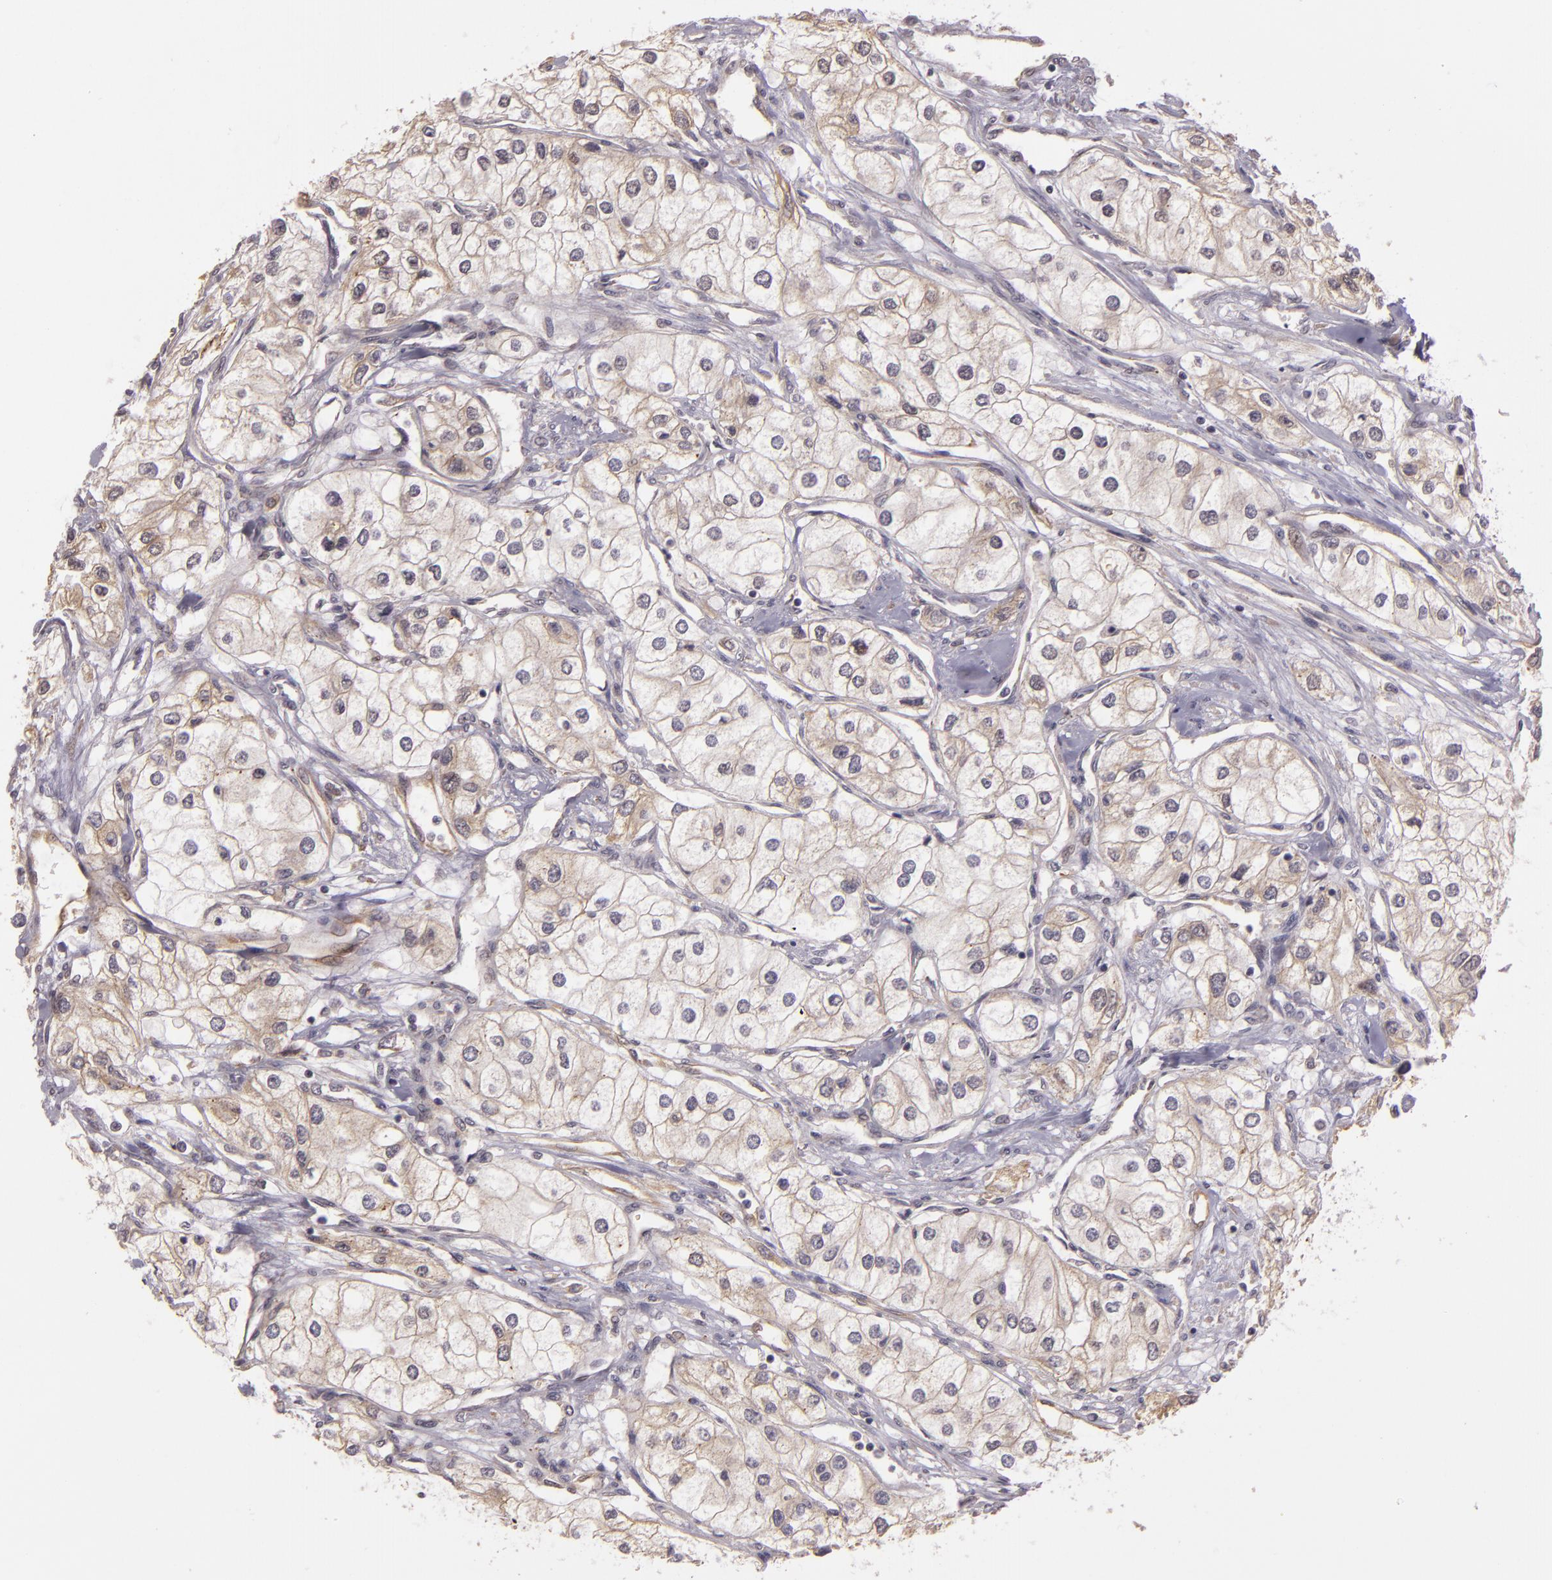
{"staining": {"intensity": "weak", "quantity": "<25%", "location": "cytoplasmic/membranous"}, "tissue": "renal cancer", "cell_type": "Tumor cells", "image_type": "cancer", "snomed": [{"axis": "morphology", "description": "Adenocarcinoma, NOS"}, {"axis": "topography", "description": "Kidney"}], "caption": "Adenocarcinoma (renal) was stained to show a protein in brown. There is no significant positivity in tumor cells. Brightfield microscopy of immunohistochemistry (IHC) stained with DAB (brown) and hematoxylin (blue), captured at high magnification.", "gene": "SYTL4", "patient": {"sex": "male", "age": 57}}